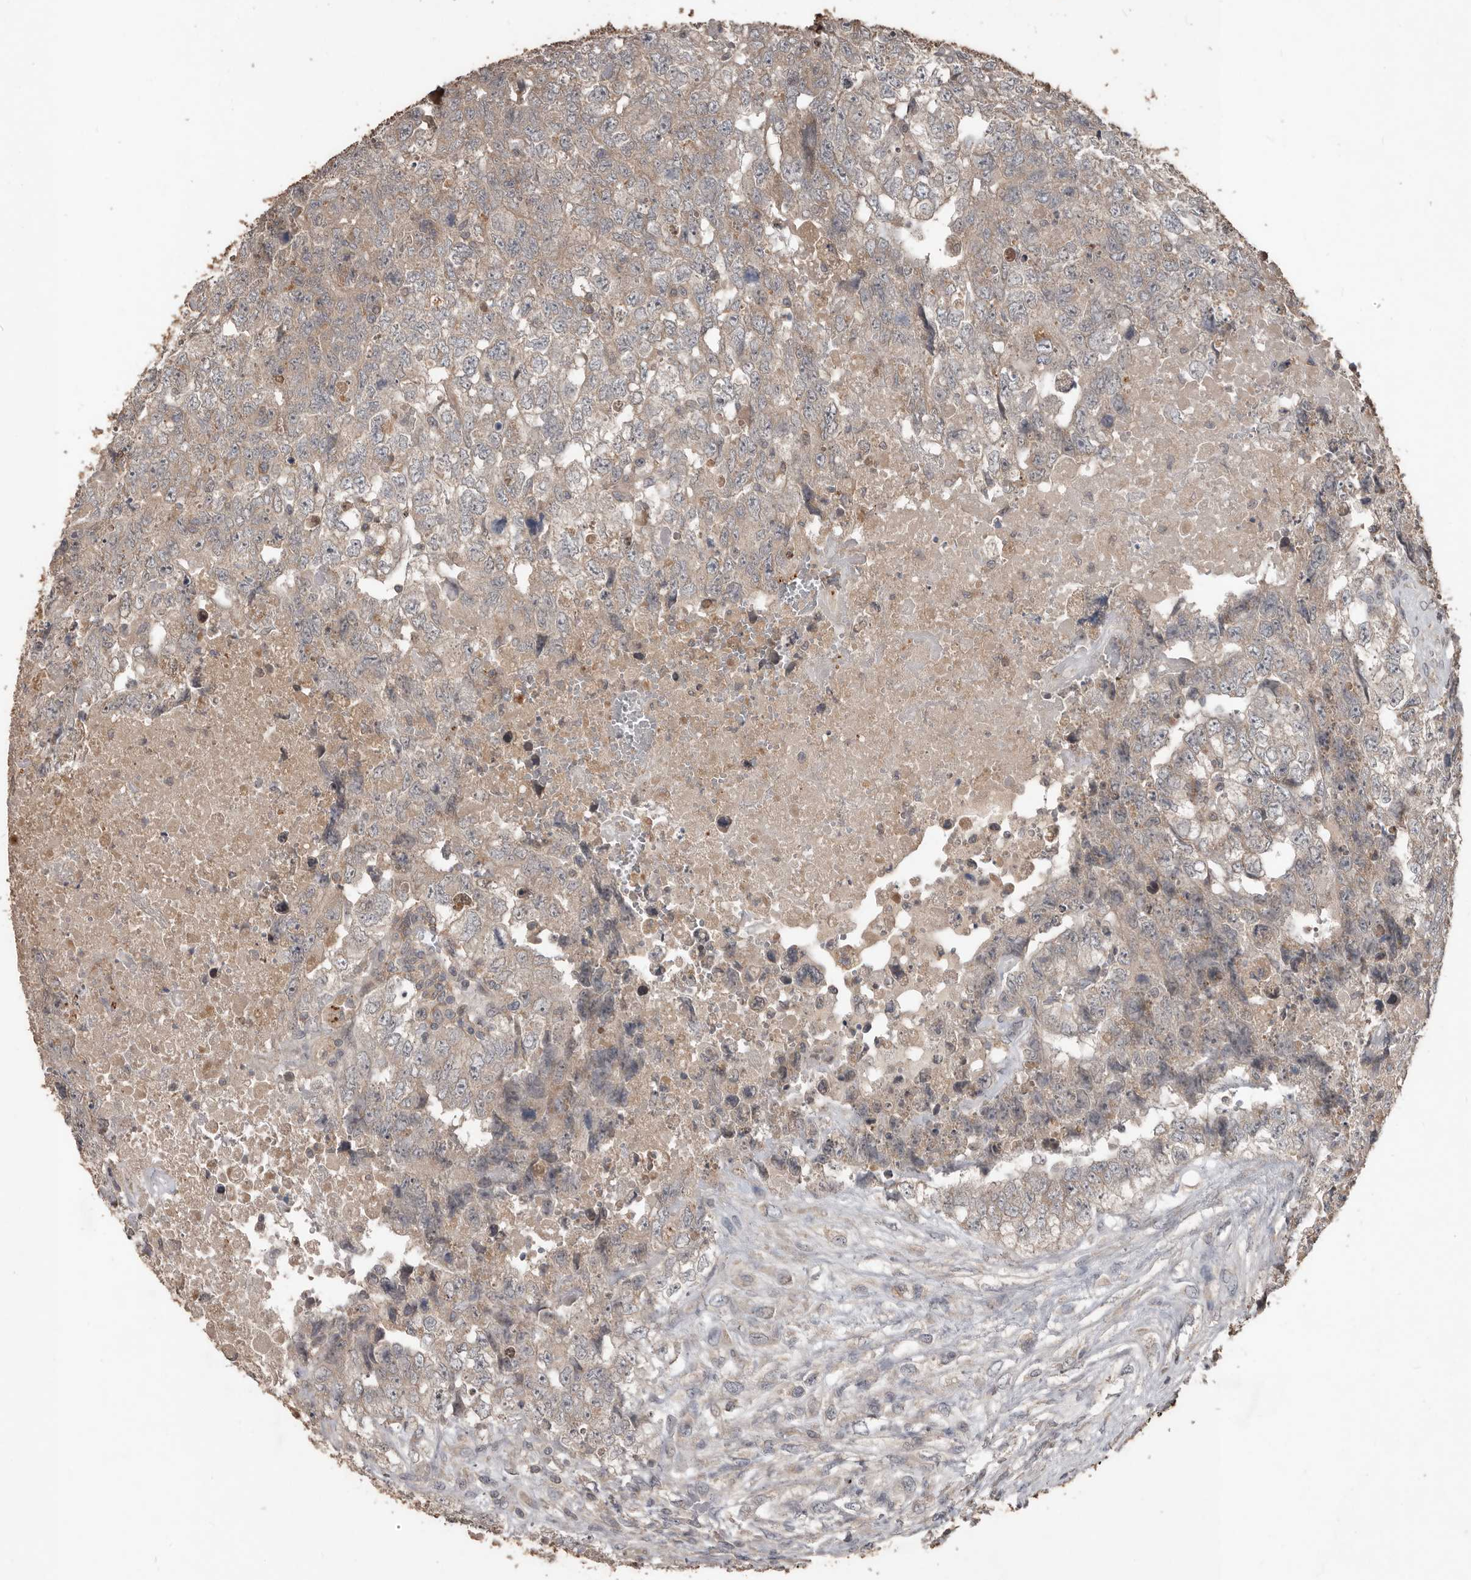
{"staining": {"intensity": "weak", "quantity": "<25%", "location": "cytoplasmic/membranous"}, "tissue": "testis cancer", "cell_type": "Tumor cells", "image_type": "cancer", "snomed": [{"axis": "morphology", "description": "Carcinoma, Embryonal, NOS"}, {"axis": "topography", "description": "Testis"}], "caption": "Protein analysis of testis cancer (embryonal carcinoma) exhibits no significant staining in tumor cells. (DAB (3,3'-diaminobenzidine) immunohistochemistry (IHC) visualized using brightfield microscopy, high magnification).", "gene": "BAMBI", "patient": {"sex": "male", "age": 37}}